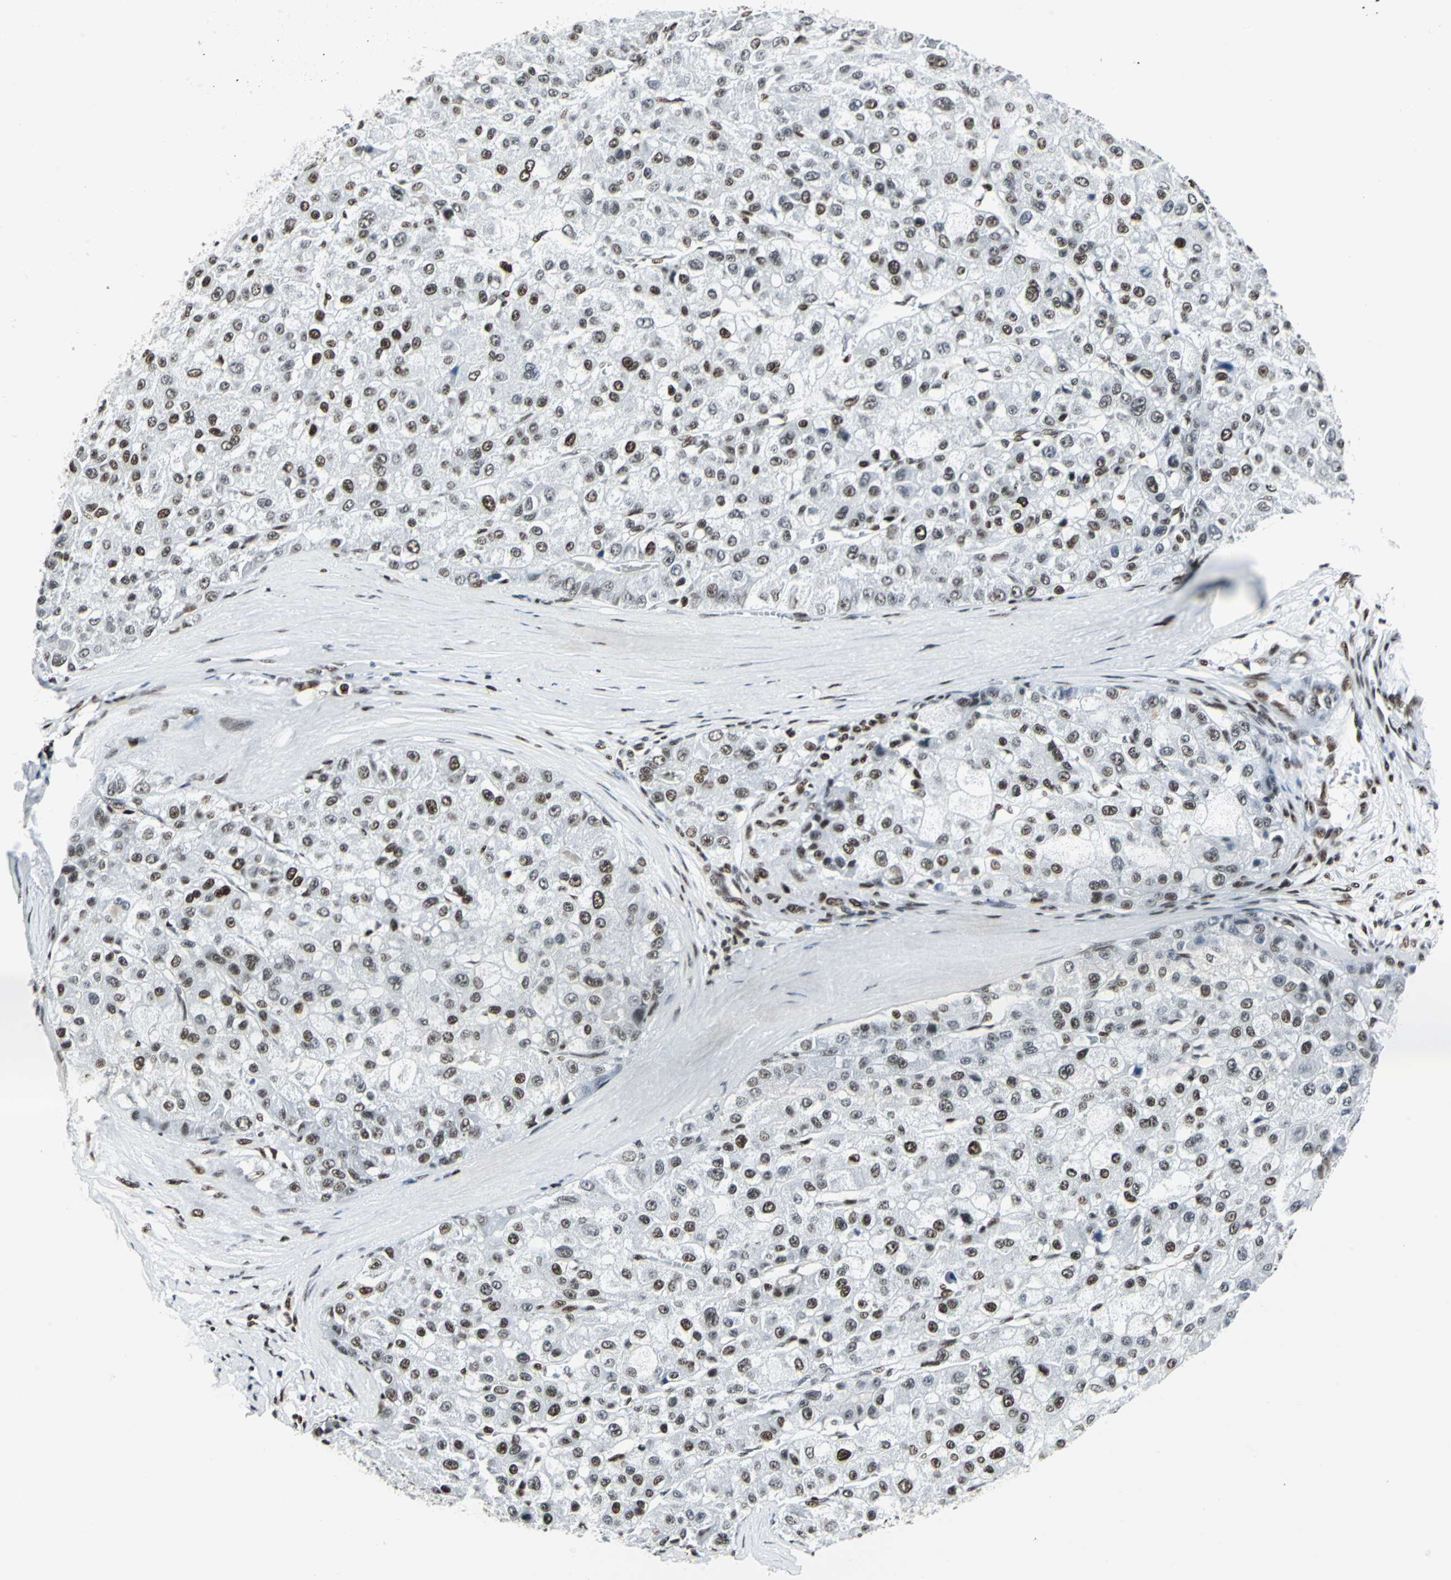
{"staining": {"intensity": "strong", "quantity": "25%-75%", "location": "nuclear"}, "tissue": "liver cancer", "cell_type": "Tumor cells", "image_type": "cancer", "snomed": [{"axis": "morphology", "description": "Carcinoma, Hepatocellular, NOS"}, {"axis": "topography", "description": "Liver"}], "caption": "Immunohistochemical staining of hepatocellular carcinoma (liver) reveals high levels of strong nuclear protein expression in about 25%-75% of tumor cells. The protein is shown in brown color, while the nuclei are stained blue.", "gene": "HDAC2", "patient": {"sex": "male", "age": 80}}